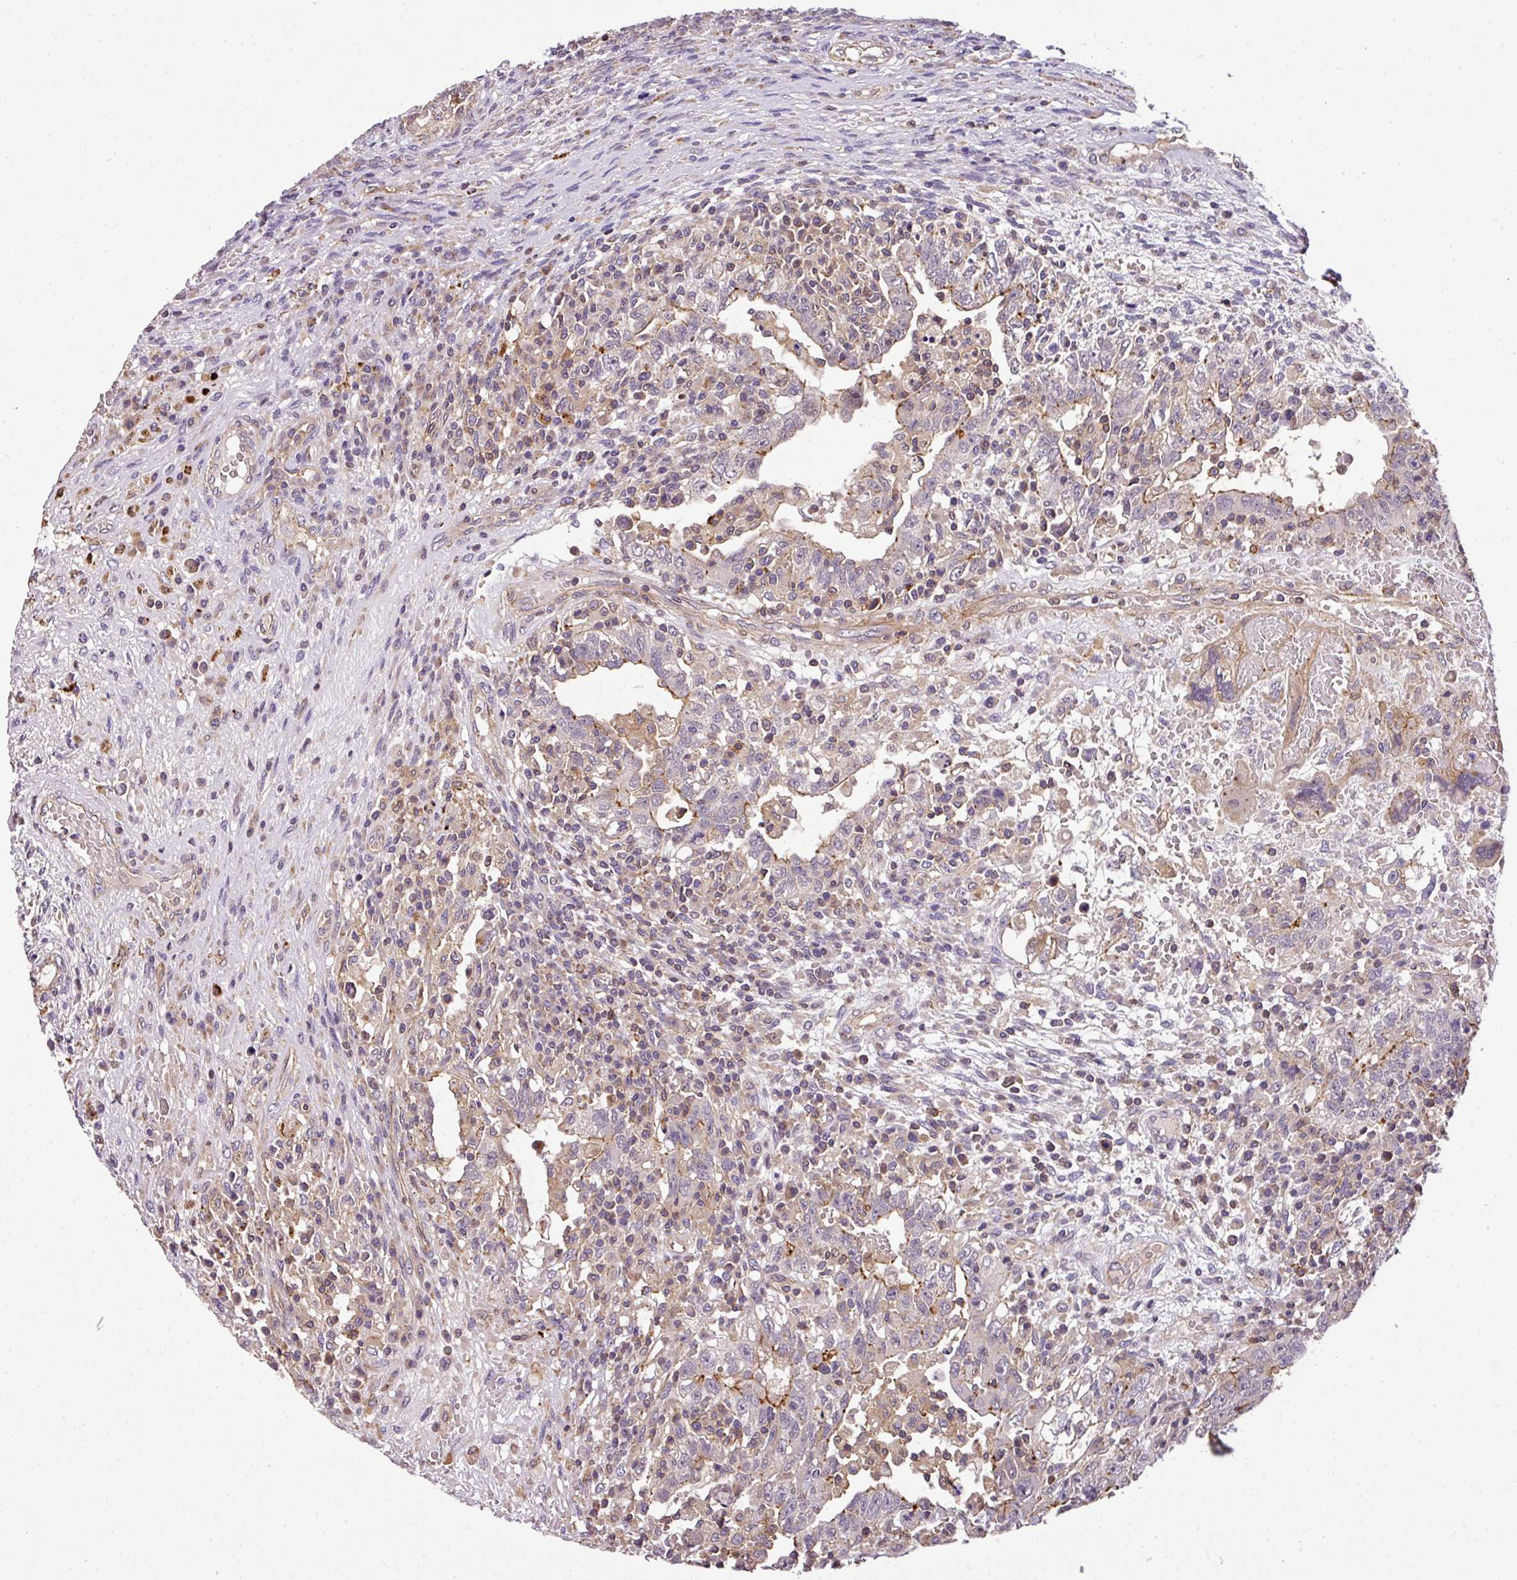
{"staining": {"intensity": "moderate", "quantity": "<25%", "location": "cytoplasmic/membranous"}, "tissue": "testis cancer", "cell_type": "Tumor cells", "image_type": "cancer", "snomed": [{"axis": "morphology", "description": "Carcinoma, Embryonal, NOS"}, {"axis": "topography", "description": "Testis"}], "caption": "IHC staining of testis cancer, which reveals low levels of moderate cytoplasmic/membranous expression in approximately <25% of tumor cells indicating moderate cytoplasmic/membranous protein staining. The staining was performed using DAB (brown) for protein detection and nuclei were counterstained in hematoxylin (blue).", "gene": "CASS4", "patient": {"sex": "male", "age": 26}}